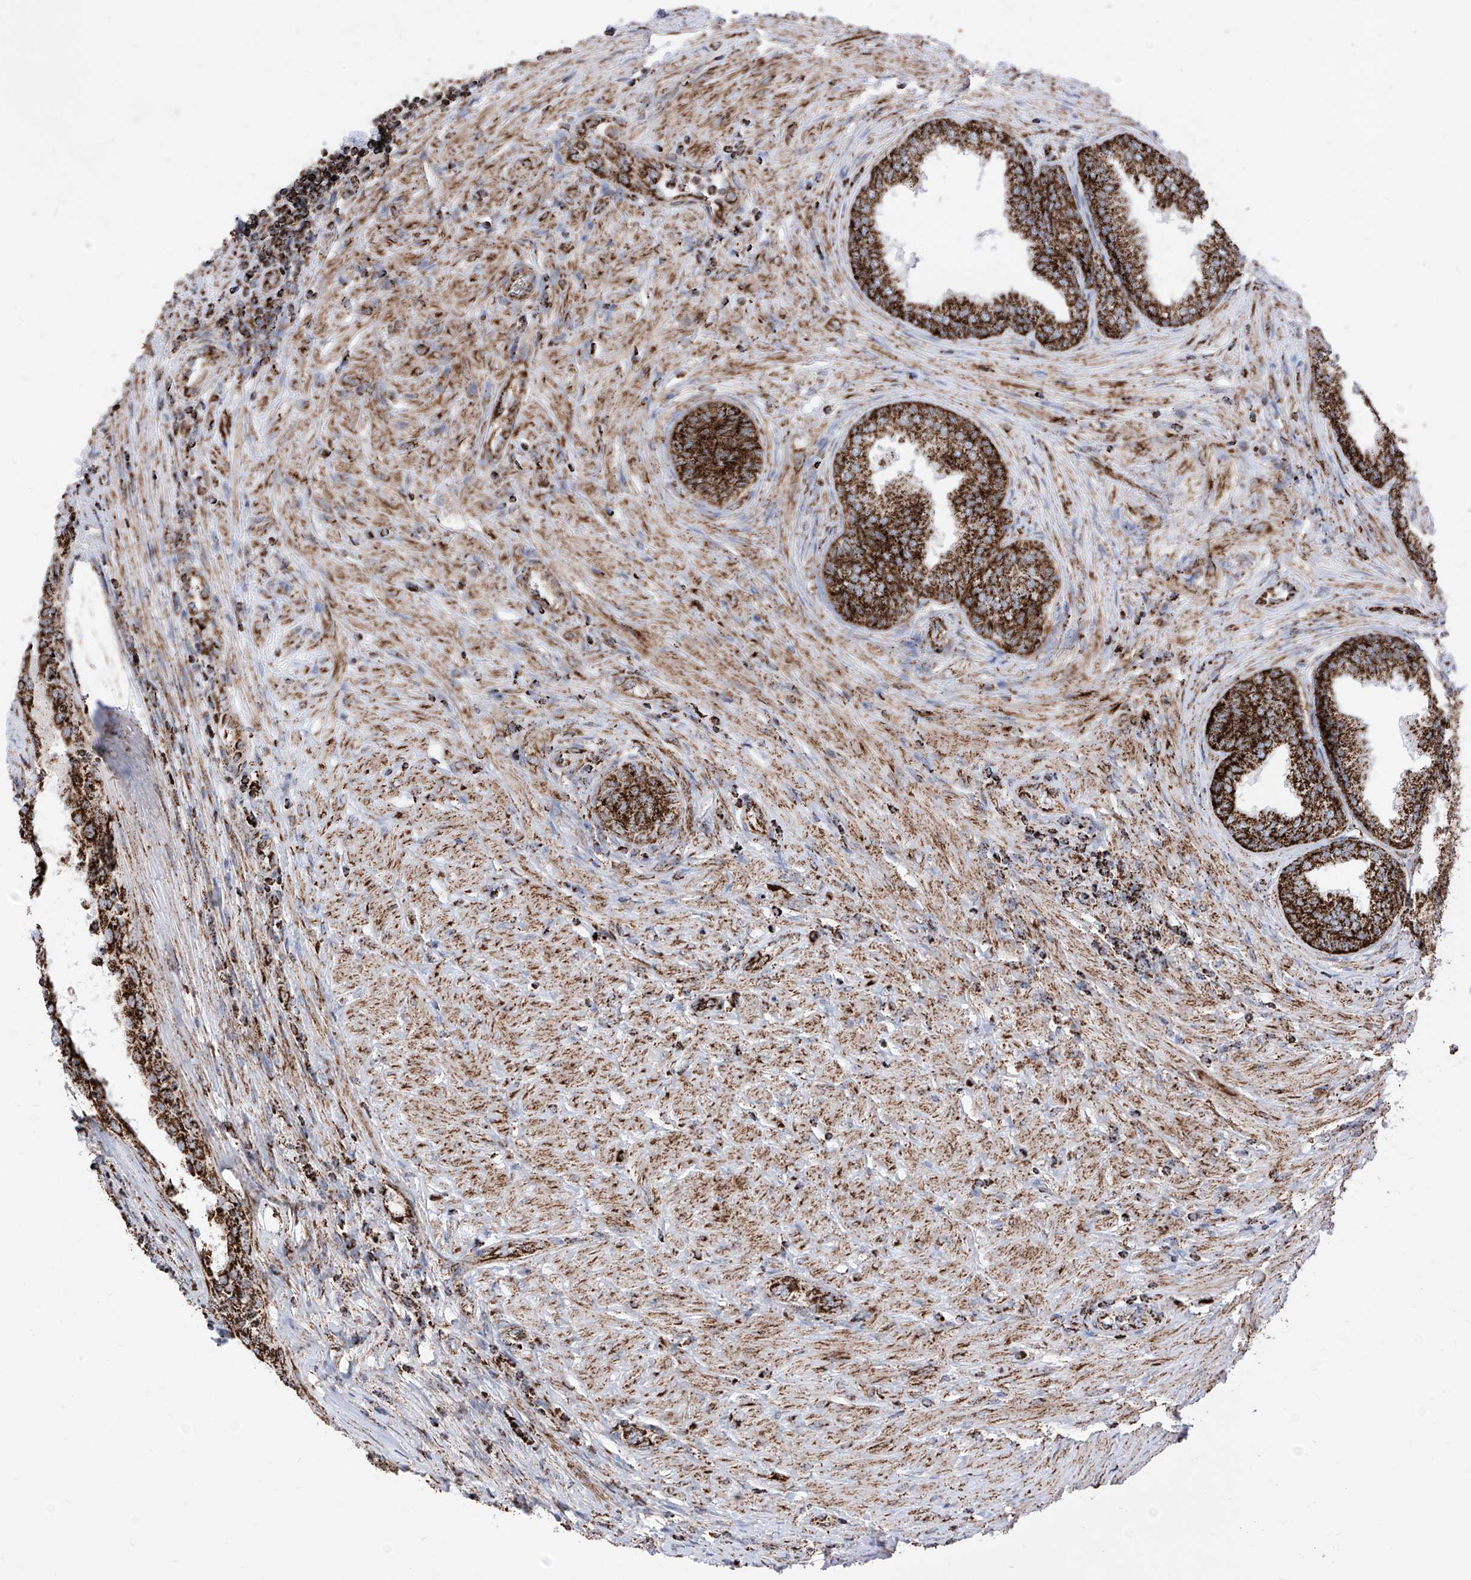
{"staining": {"intensity": "strong", "quantity": ">75%", "location": "cytoplasmic/membranous"}, "tissue": "prostate", "cell_type": "Glandular cells", "image_type": "normal", "snomed": [{"axis": "morphology", "description": "Normal tissue, NOS"}, {"axis": "topography", "description": "Prostate"}], "caption": "Prostate stained for a protein shows strong cytoplasmic/membranous positivity in glandular cells.", "gene": "COX5B", "patient": {"sex": "male", "age": 76}}